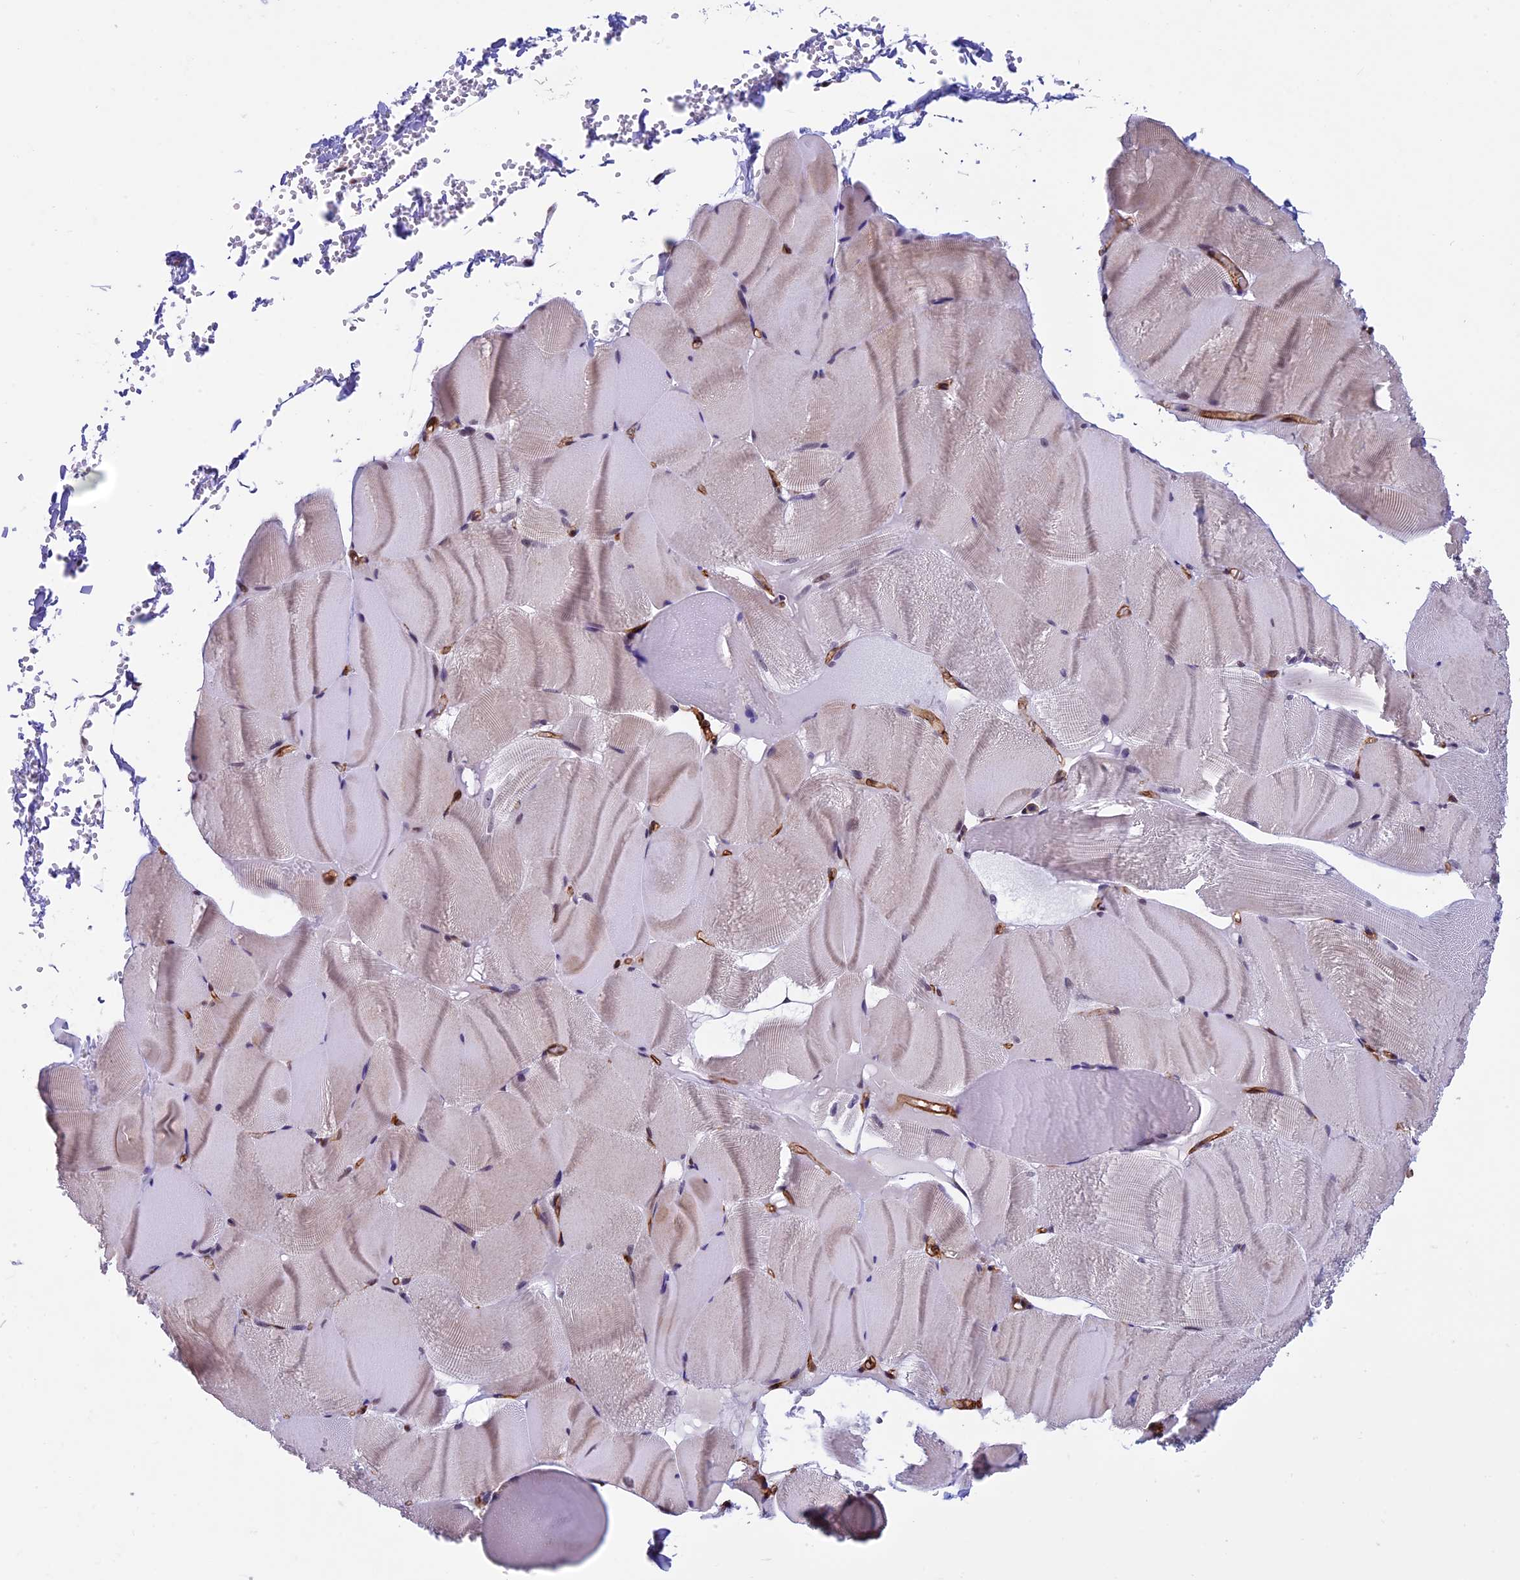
{"staining": {"intensity": "weak", "quantity": "25%-75%", "location": "cytoplasmic/membranous"}, "tissue": "skeletal muscle", "cell_type": "Myocytes", "image_type": "normal", "snomed": [{"axis": "morphology", "description": "Normal tissue, NOS"}, {"axis": "morphology", "description": "Basal cell carcinoma"}, {"axis": "topography", "description": "Skeletal muscle"}], "caption": "A micrograph of human skeletal muscle stained for a protein demonstrates weak cytoplasmic/membranous brown staining in myocytes. (DAB IHC with brightfield microscopy, high magnification).", "gene": "NIPBL", "patient": {"sex": "female", "age": 64}}